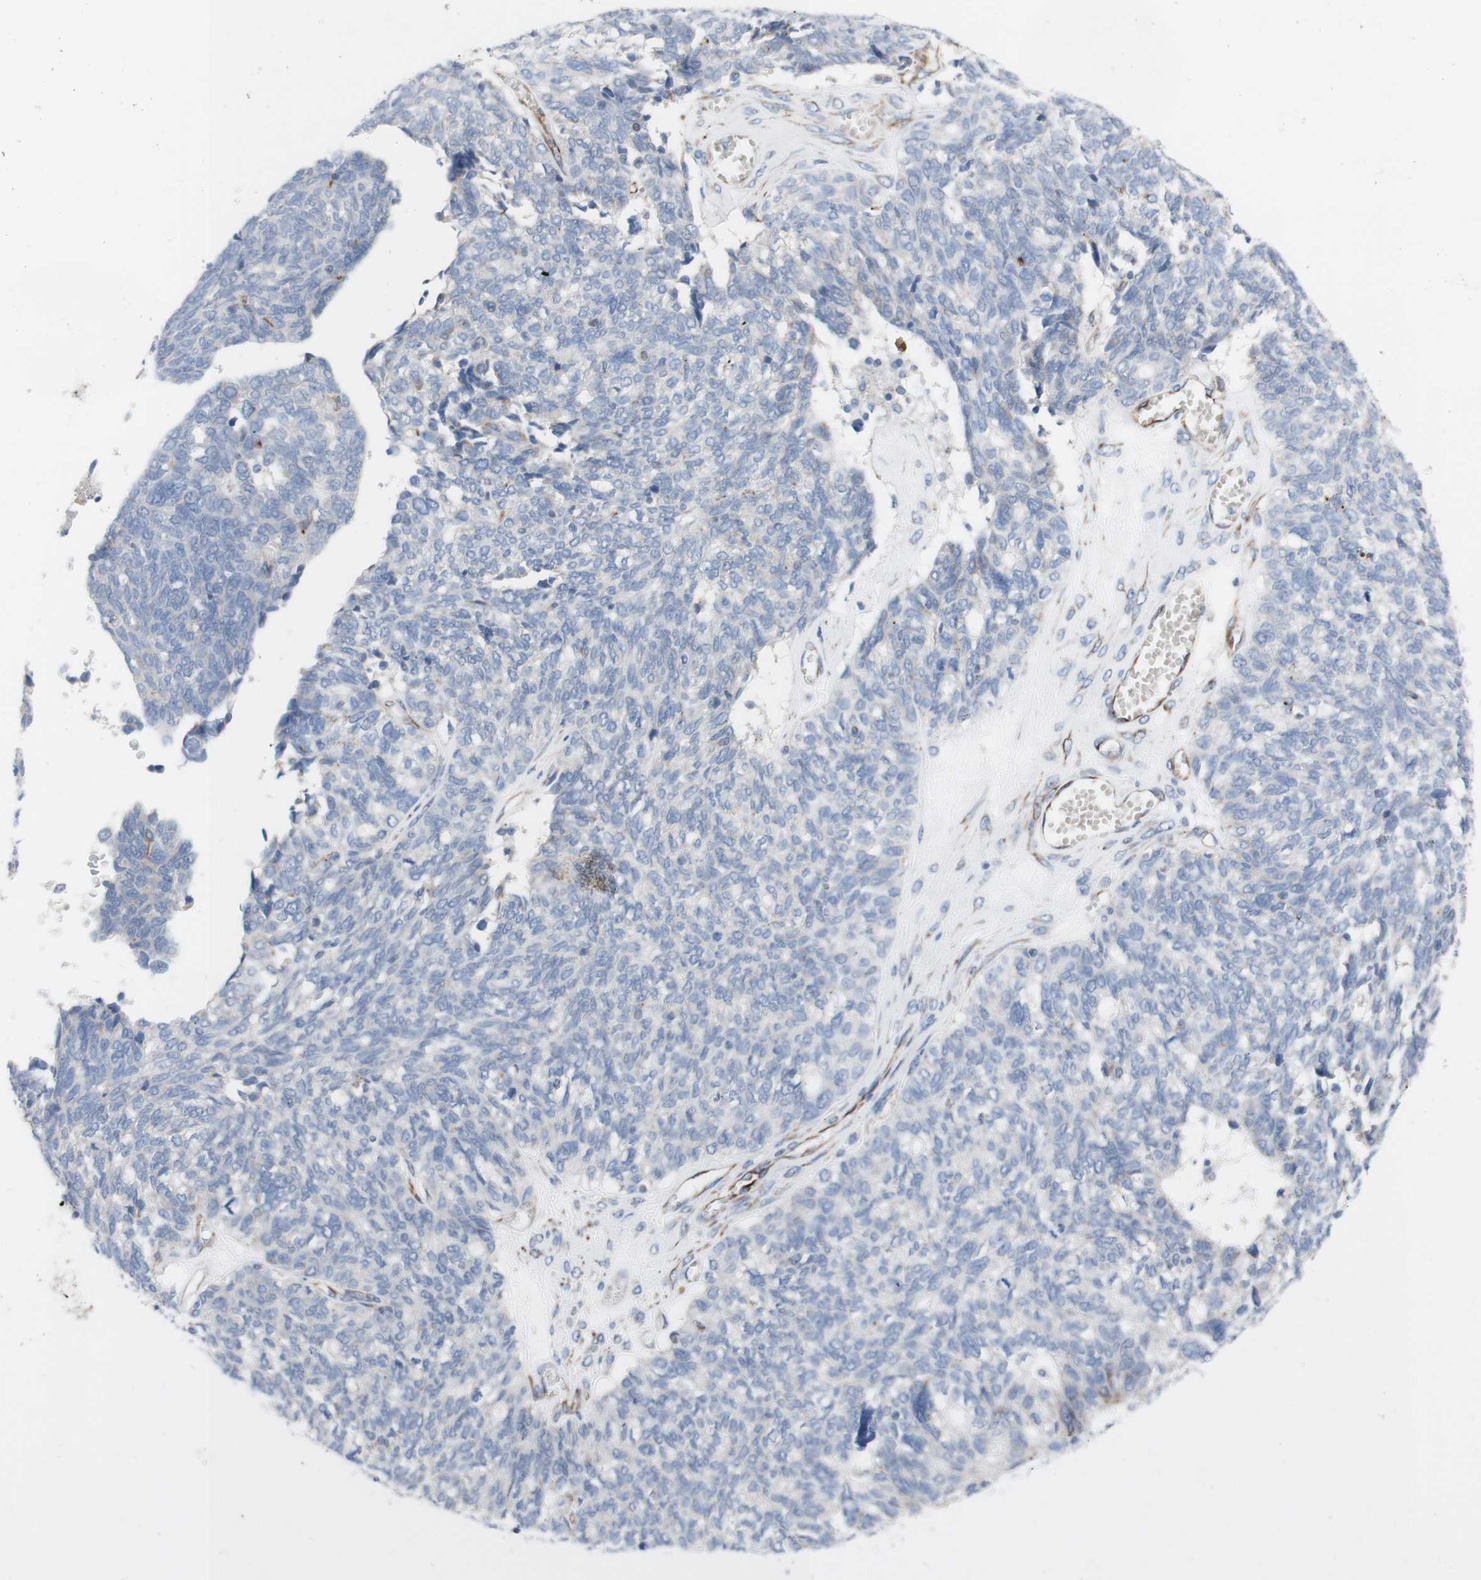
{"staining": {"intensity": "negative", "quantity": "none", "location": "none"}, "tissue": "ovarian cancer", "cell_type": "Tumor cells", "image_type": "cancer", "snomed": [{"axis": "morphology", "description": "Cystadenocarcinoma, serous, NOS"}, {"axis": "topography", "description": "Ovary"}], "caption": "DAB (3,3'-diaminobenzidine) immunohistochemical staining of ovarian cancer (serous cystadenocarcinoma) reveals no significant positivity in tumor cells.", "gene": "AGPAT5", "patient": {"sex": "female", "age": 79}}